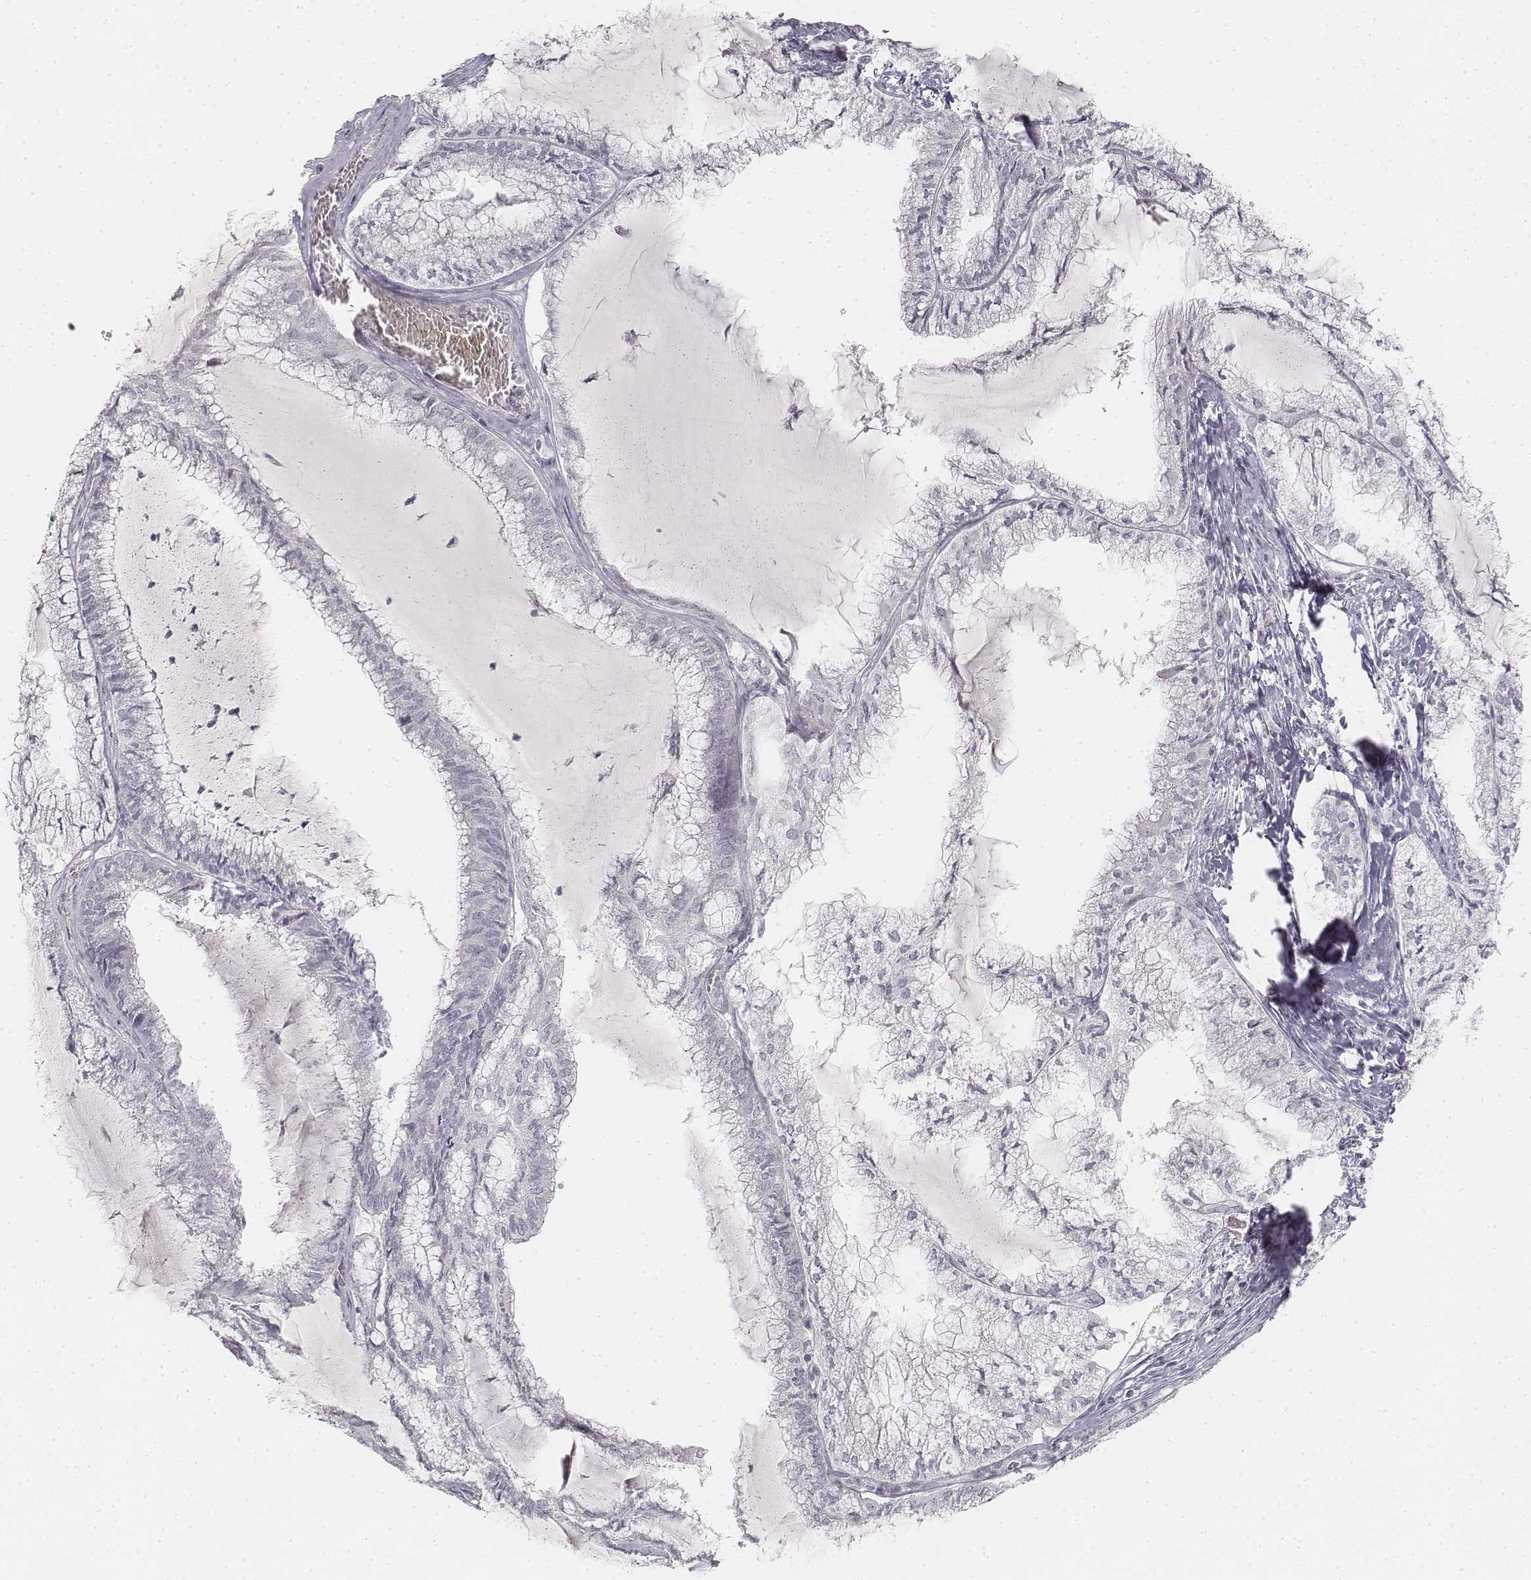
{"staining": {"intensity": "negative", "quantity": "none", "location": "none"}, "tissue": "endometrial cancer", "cell_type": "Tumor cells", "image_type": "cancer", "snomed": [{"axis": "morphology", "description": "Carcinoma, NOS"}, {"axis": "topography", "description": "Endometrium"}], "caption": "IHC photomicrograph of human endometrial cancer (carcinoma) stained for a protein (brown), which shows no positivity in tumor cells.", "gene": "DSG4", "patient": {"sex": "female", "age": 62}}